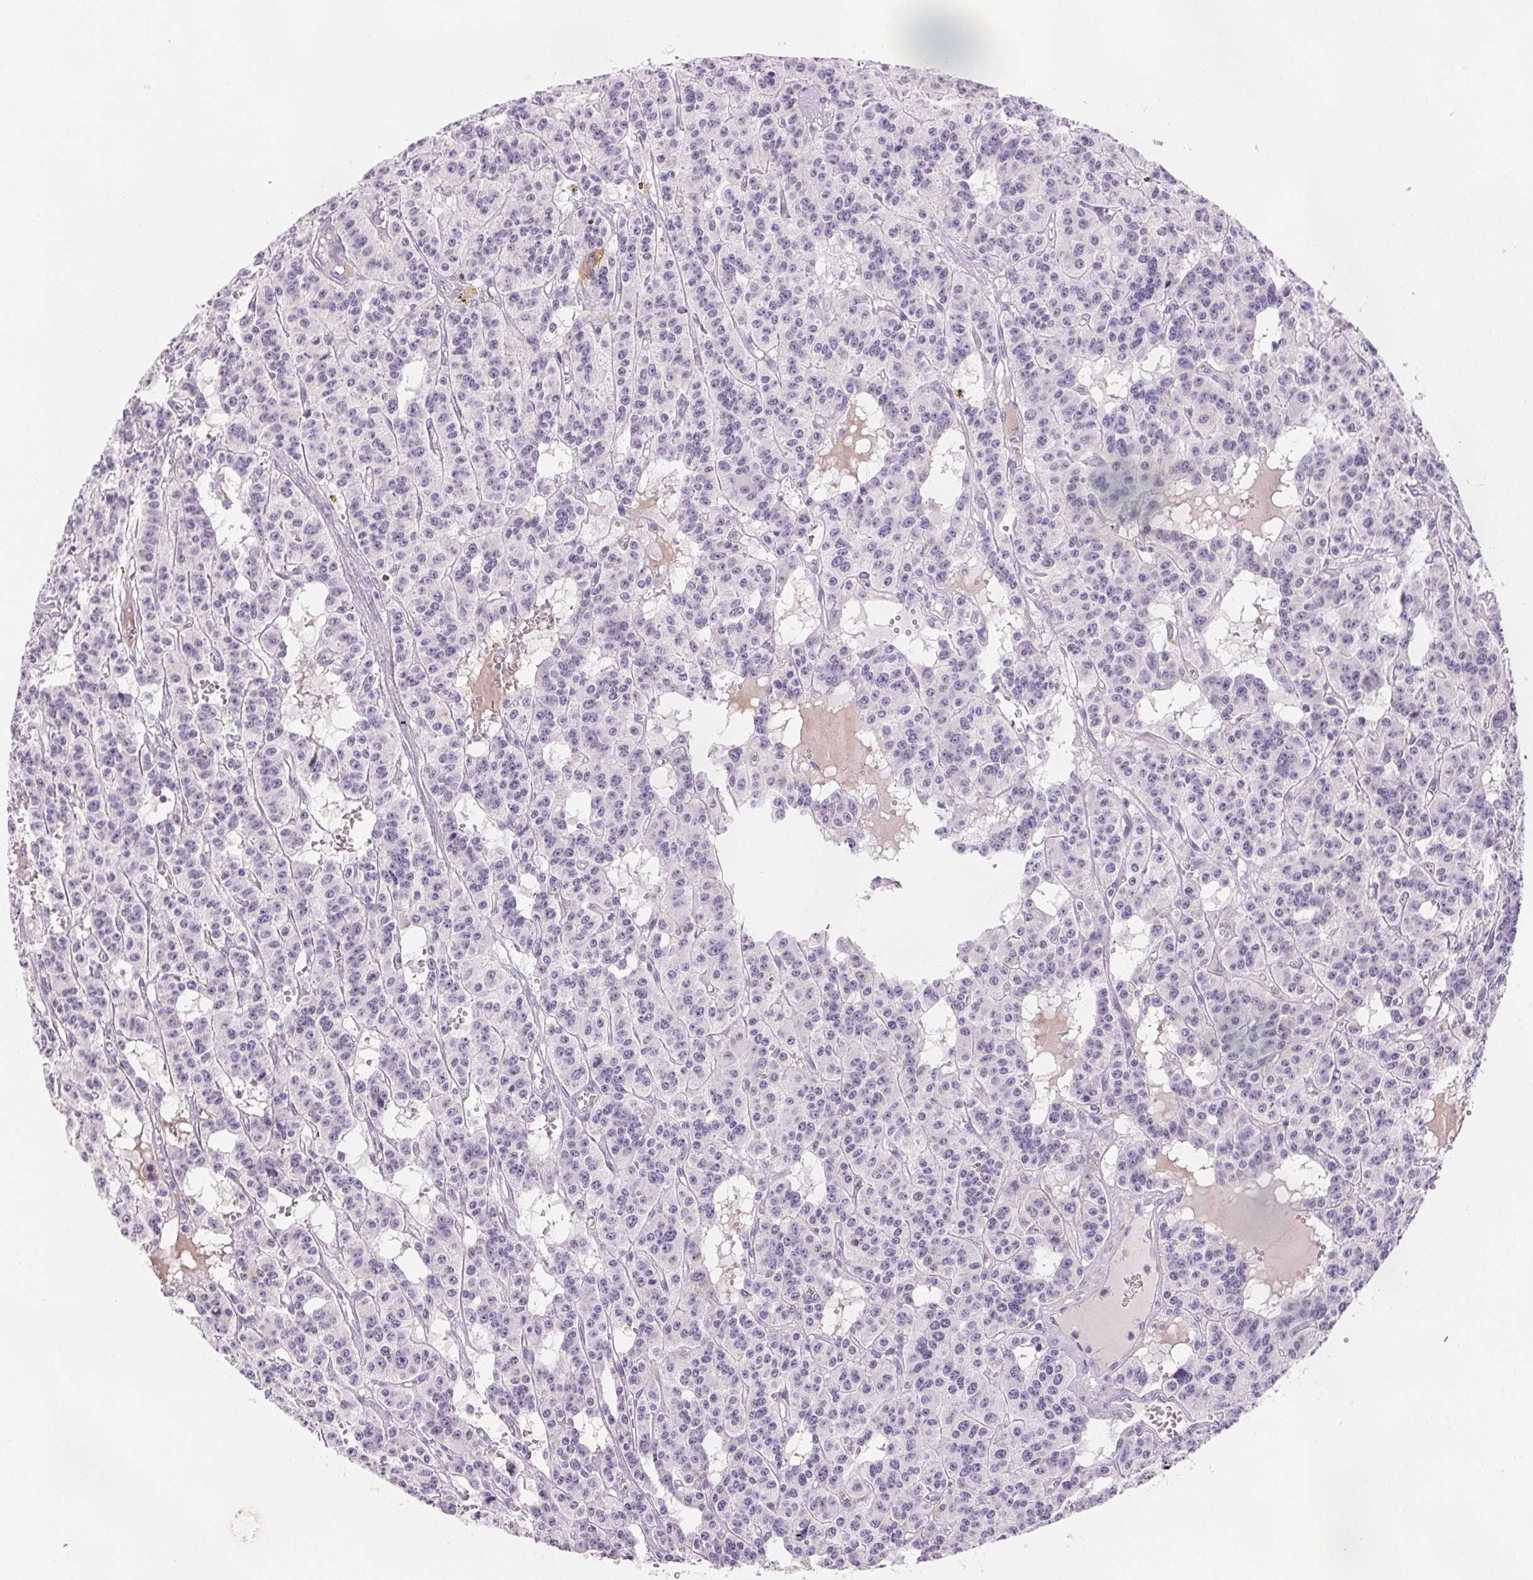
{"staining": {"intensity": "negative", "quantity": "none", "location": "none"}, "tissue": "carcinoid", "cell_type": "Tumor cells", "image_type": "cancer", "snomed": [{"axis": "morphology", "description": "Carcinoid, malignant, NOS"}, {"axis": "topography", "description": "Lung"}], "caption": "This is a image of immunohistochemistry (IHC) staining of carcinoid (malignant), which shows no staining in tumor cells.", "gene": "BPIFB2", "patient": {"sex": "female", "age": 71}}